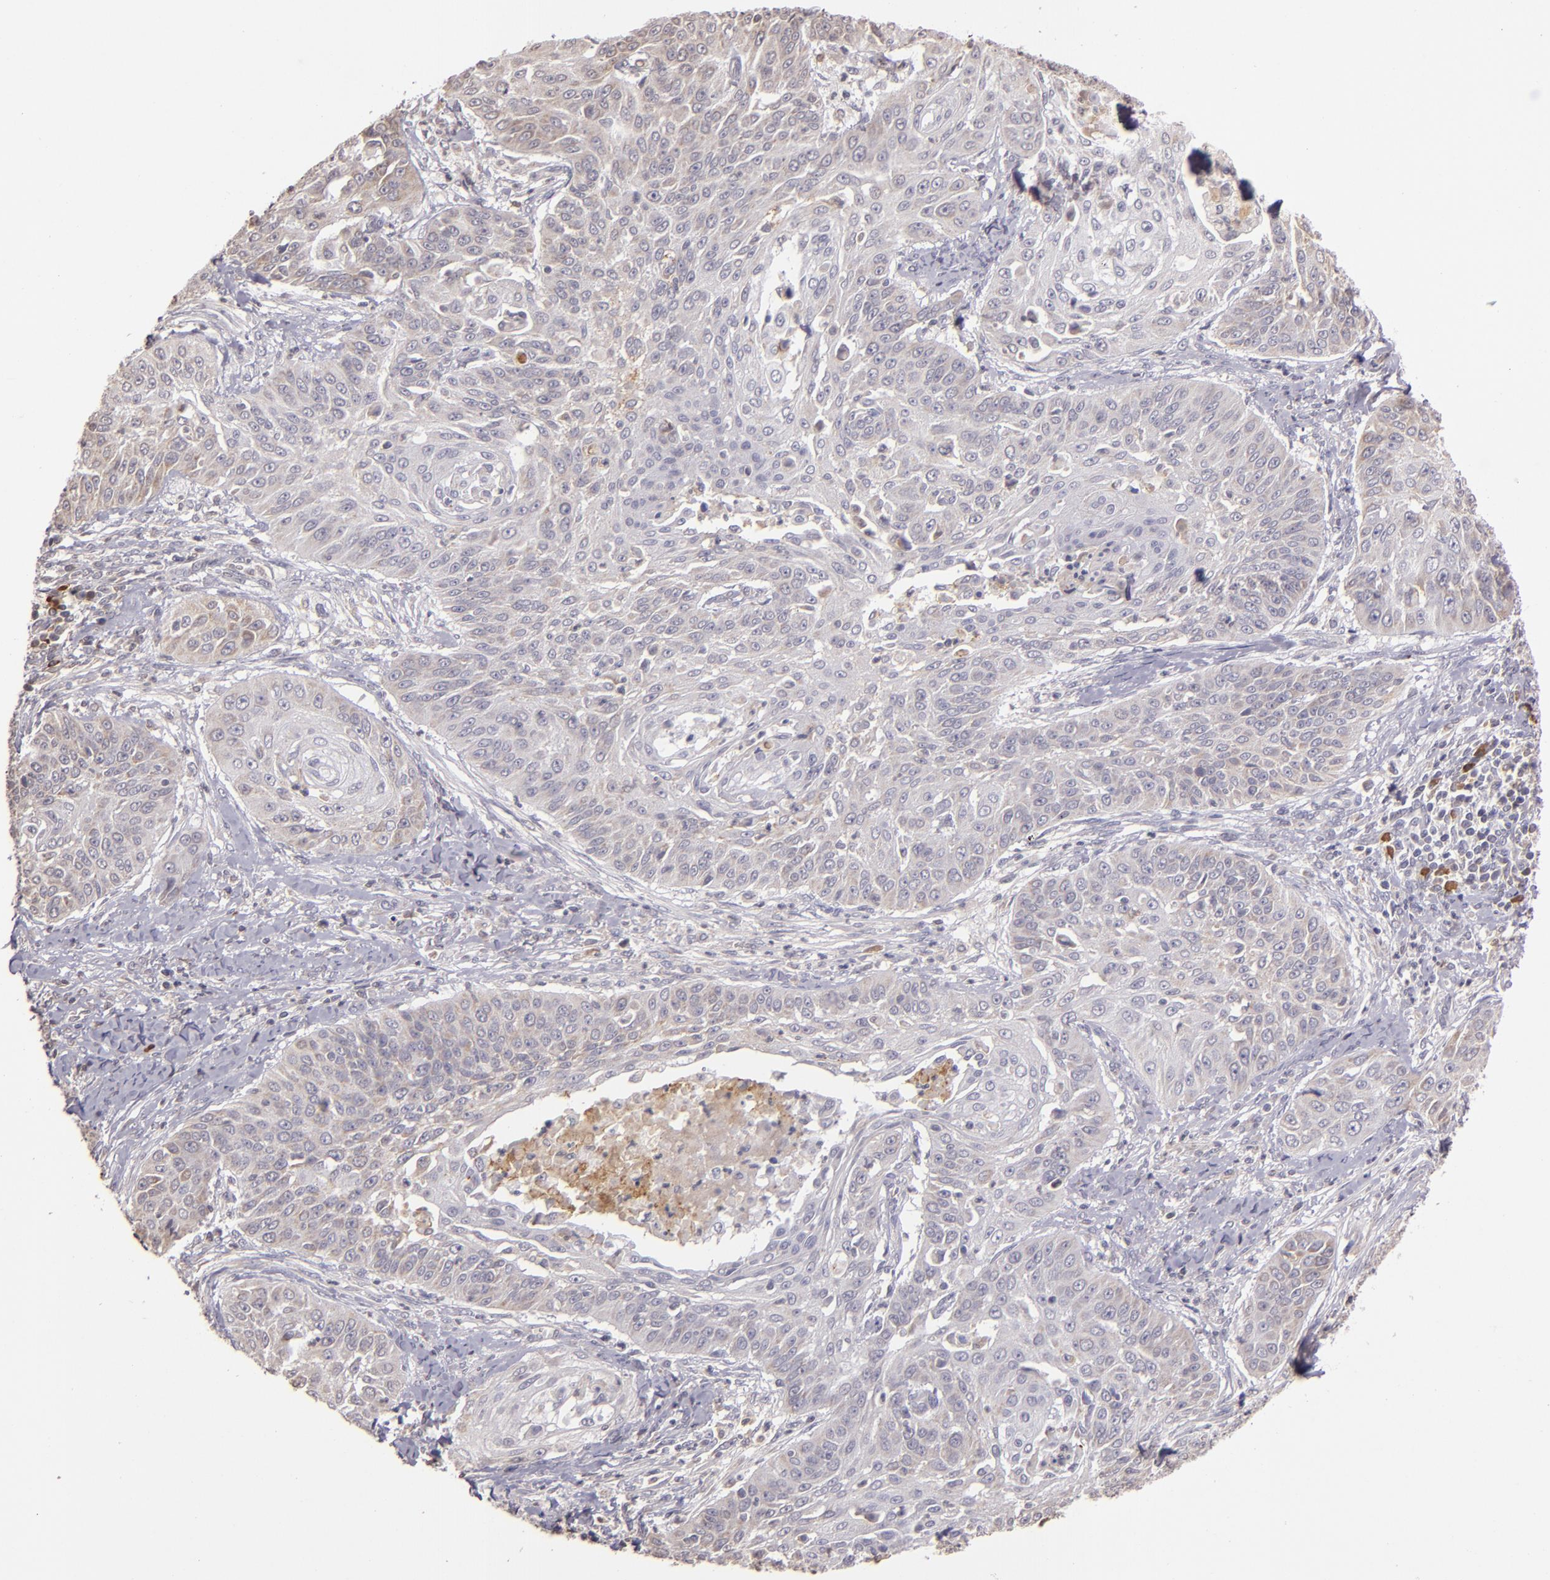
{"staining": {"intensity": "weak", "quantity": "25%-75%", "location": "cytoplasmic/membranous"}, "tissue": "cervical cancer", "cell_type": "Tumor cells", "image_type": "cancer", "snomed": [{"axis": "morphology", "description": "Squamous cell carcinoma, NOS"}, {"axis": "topography", "description": "Cervix"}], "caption": "The histopathology image reveals staining of cervical squamous cell carcinoma, revealing weak cytoplasmic/membranous protein positivity (brown color) within tumor cells. Using DAB (brown) and hematoxylin (blue) stains, captured at high magnification using brightfield microscopy.", "gene": "ABL1", "patient": {"sex": "female", "age": 64}}